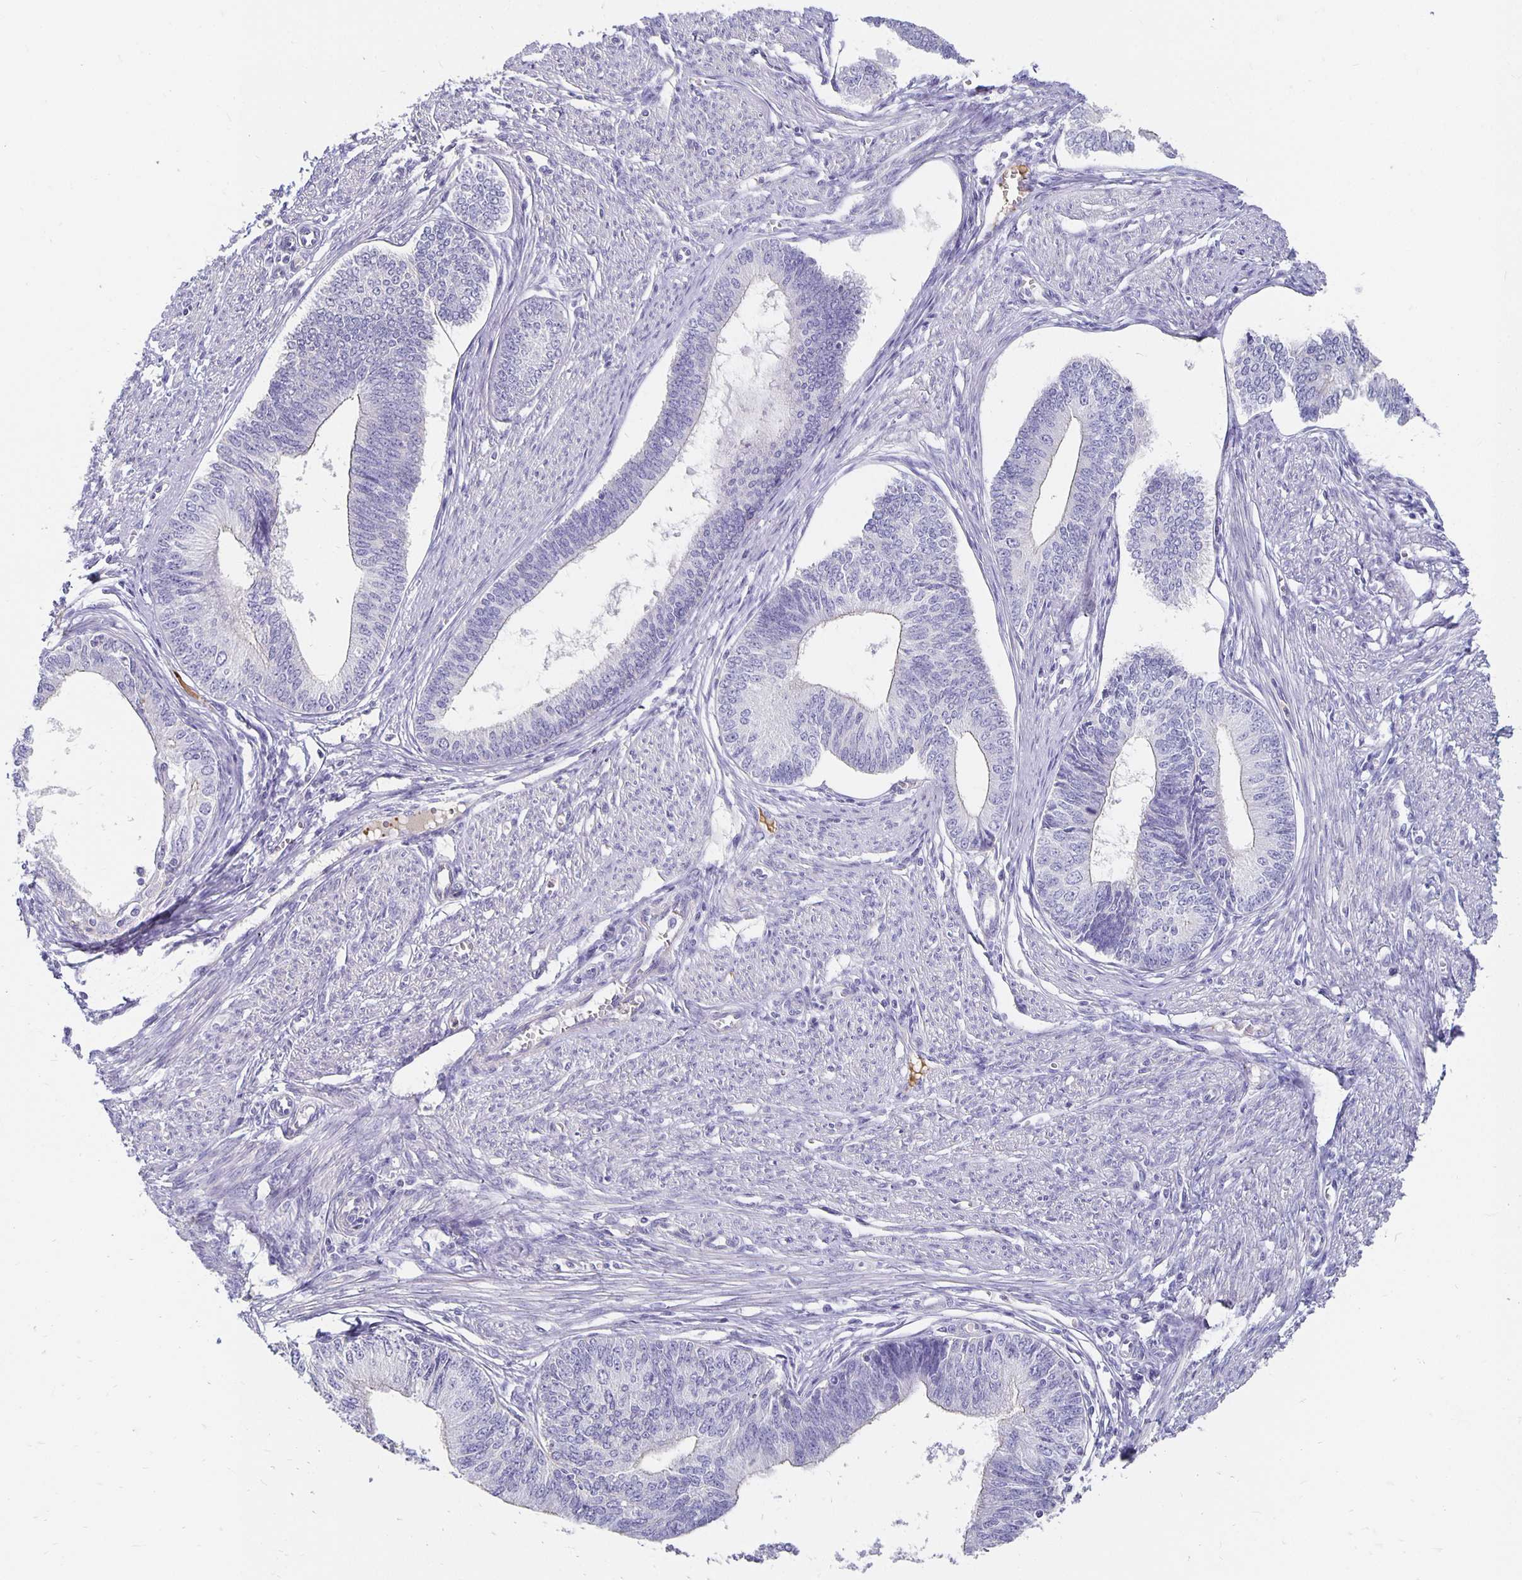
{"staining": {"intensity": "negative", "quantity": "none", "location": "none"}, "tissue": "endometrial cancer", "cell_type": "Tumor cells", "image_type": "cancer", "snomed": [{"axis": "morphology", "description": "Adenocarcinoma, NOS"}, {"axis": "topography", "description": "Endometrium"}], "caption": "Human adenocarcinoma (endometrial) stained for a protein using IHC demonstrates no positivity in tumor cells.", "gene": "APOB", "patient": {"sex": "female", "age": 68}}